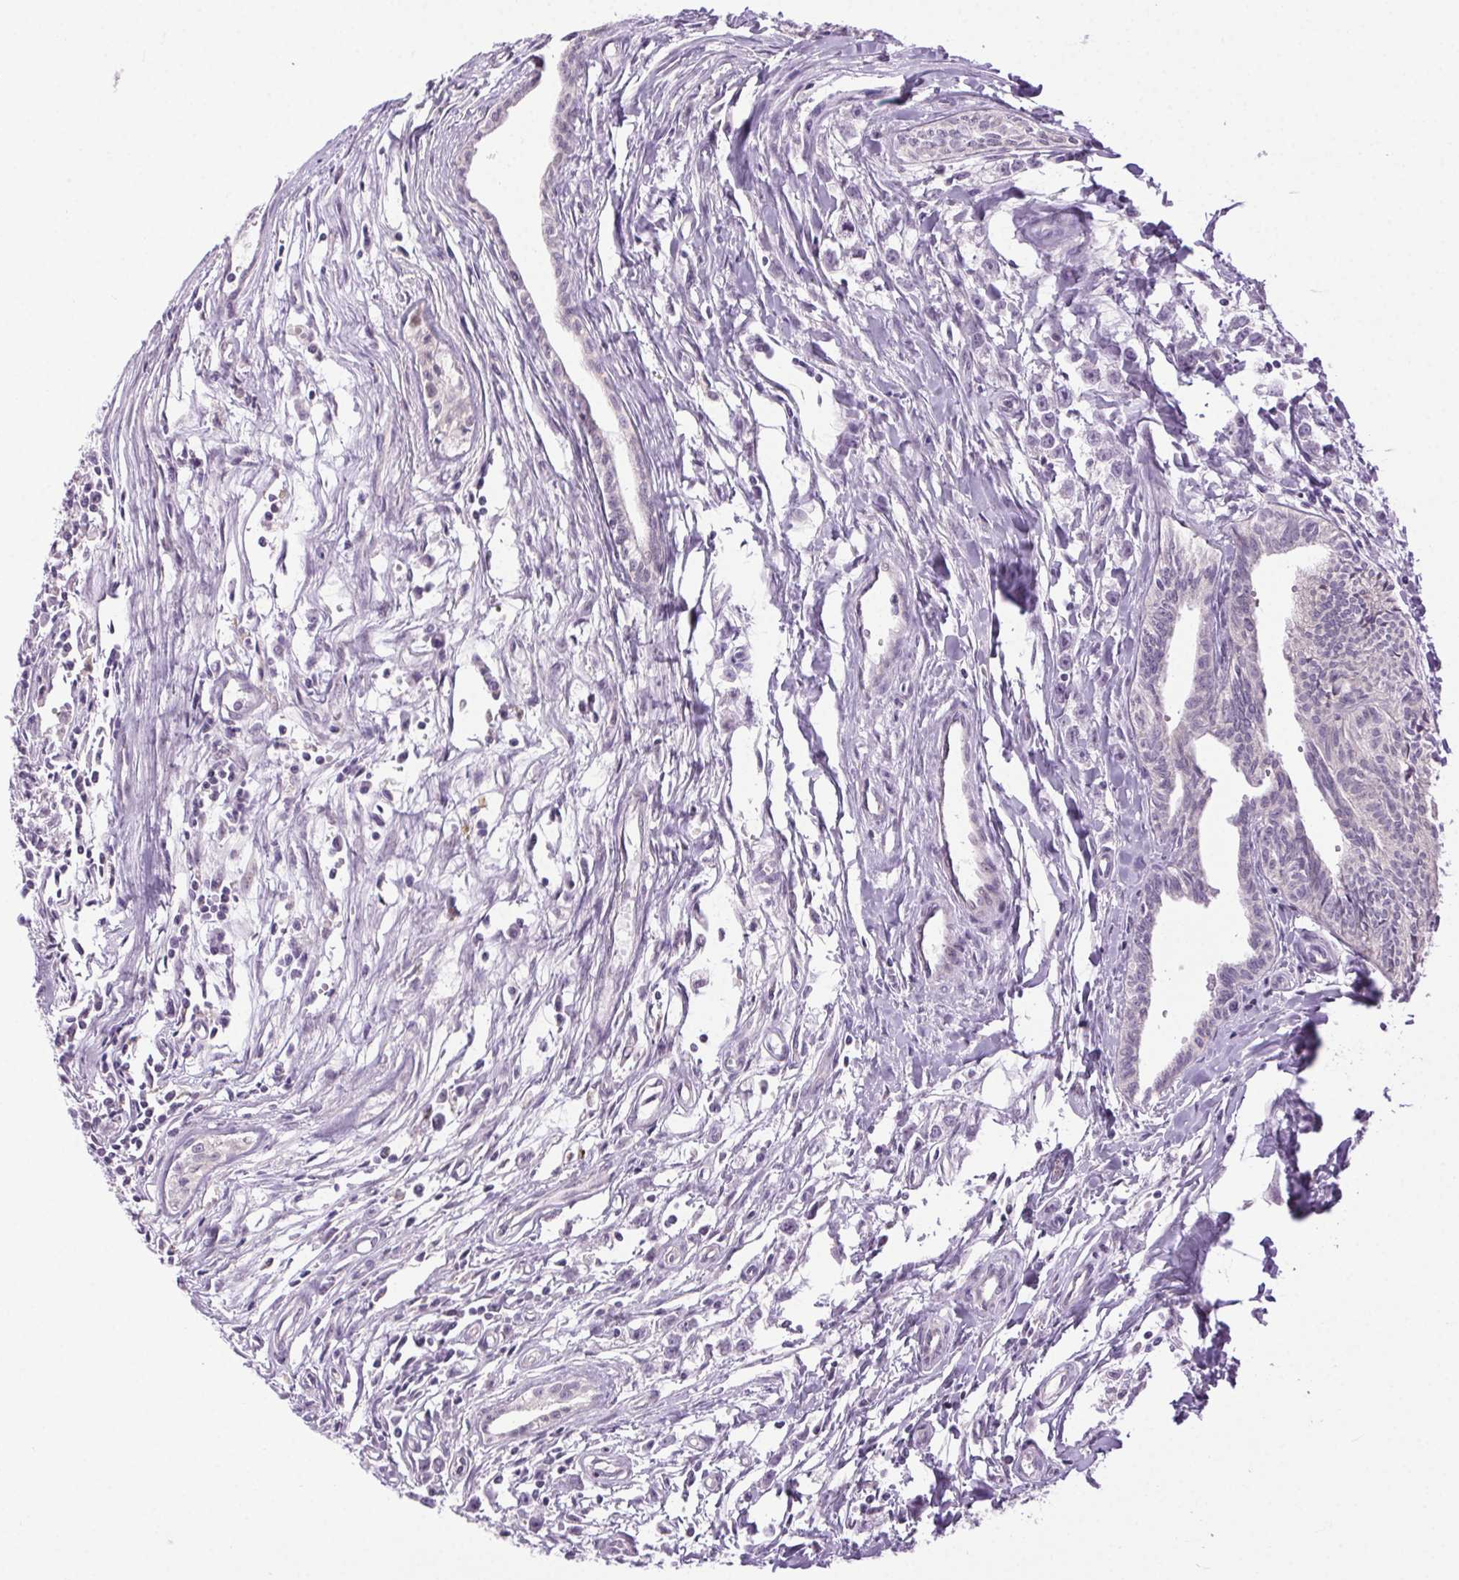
{"staining": {"intensity": "negative", "quantity": "none", "location": "none"}, "tissue": "testis cancer", "cell_type": "Tumor cells", "image_type": "cancer", "snomed": [{"axis": "morphology", "description": "Carcinoma, Embryonal, NOS"}, {"axis": "morphology", "description": "Teratoma, malignant, NOS"}, {"axis": "topography", "description": "Testis"}], "caption": "There is no significant expression in tumor cells of malignant teratoma (testis). (DAB (3,3'-diaminobenzidine) IHC with hematoxylin counter stain).", "gene": "SYT11", "patient": {"sex": "male", "age": 24}}